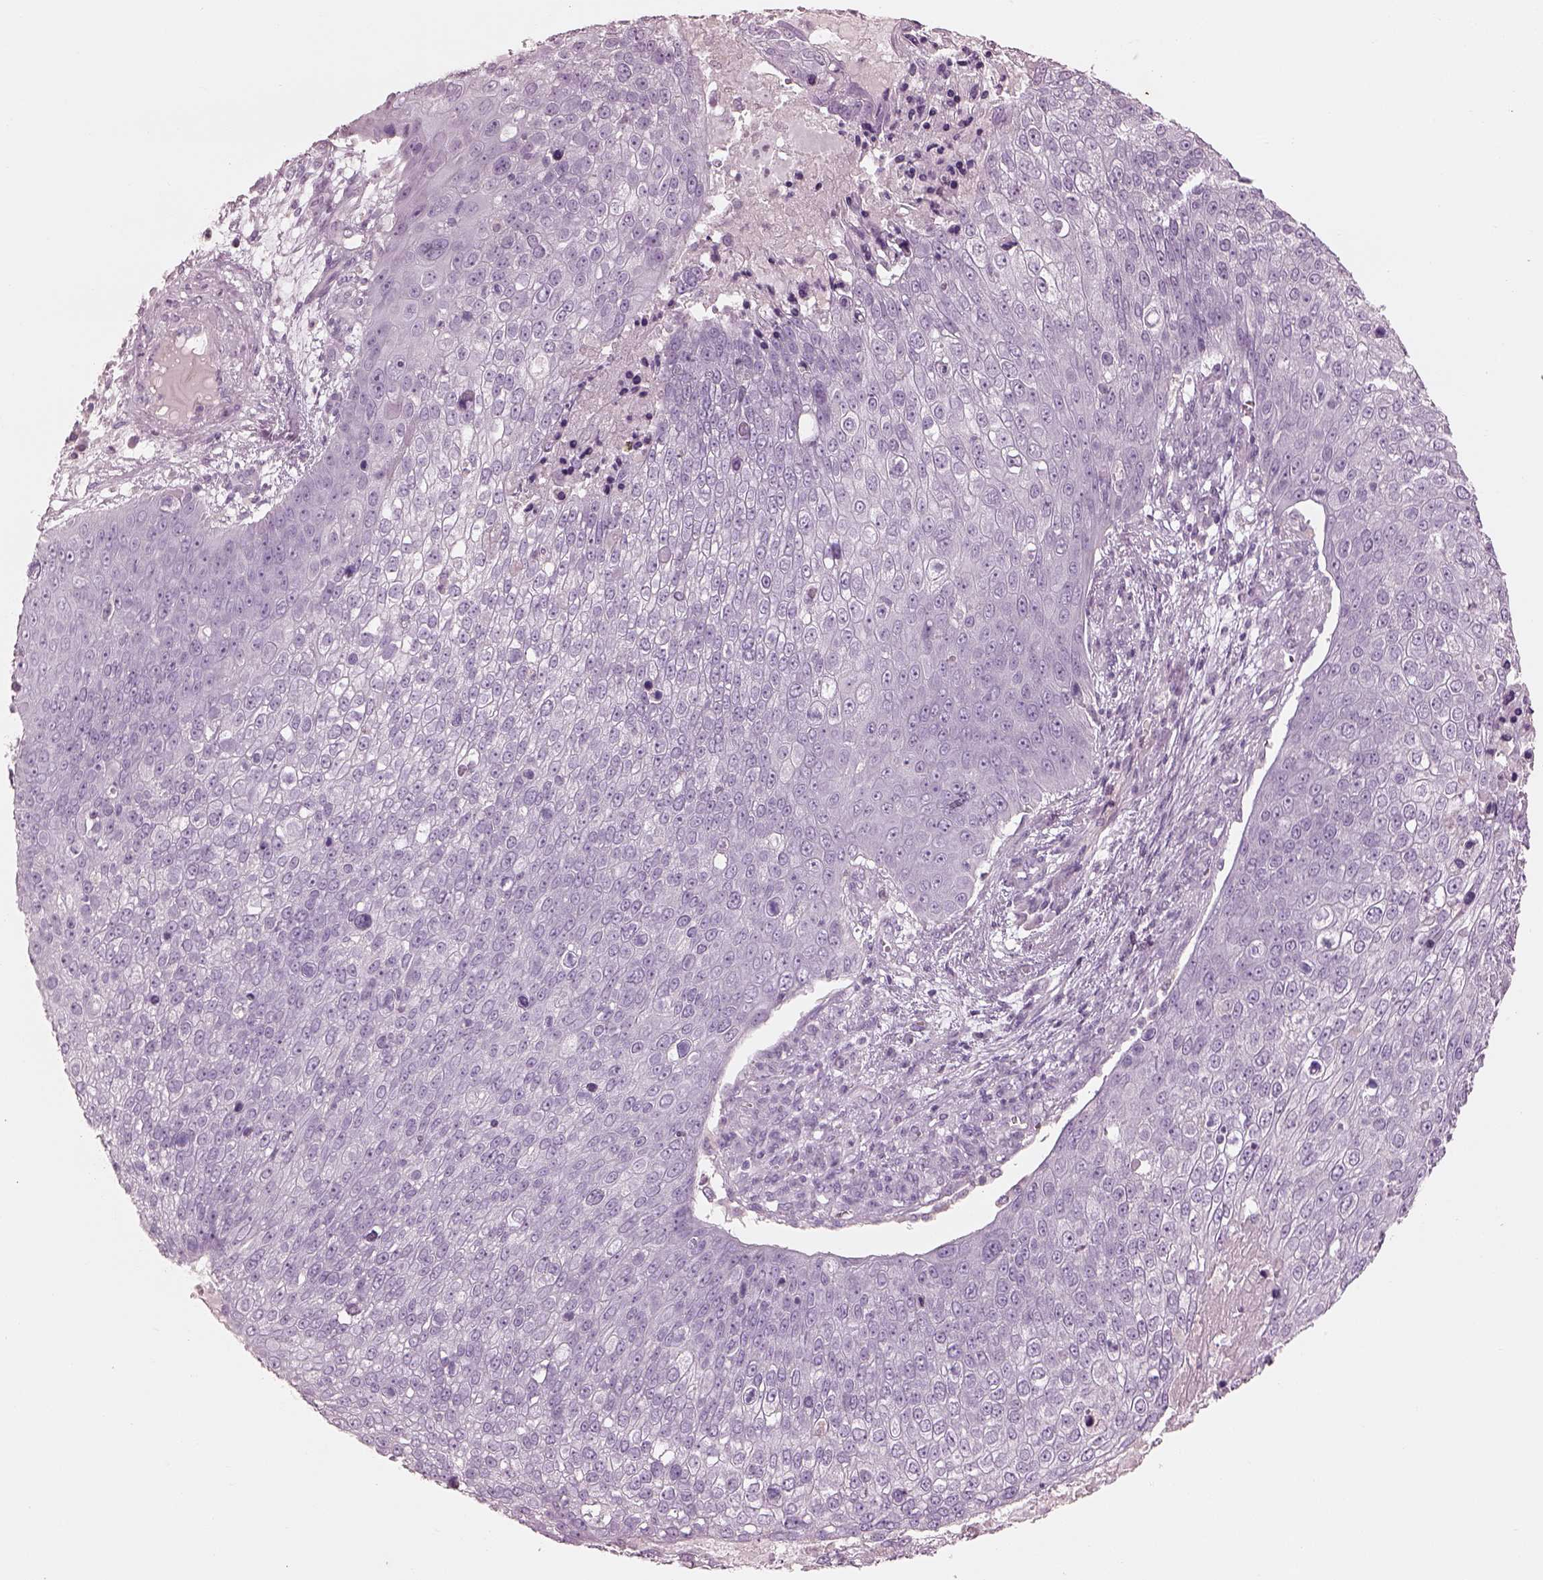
{"staining": {"intensity": "negative", "quantity": "none", "location": "none"}, "tissue": "skin cancer", "cell_type": "Tumor cells", "image_type": "cancer", "snomed": [{"axis": "morphology", "description": "Squamous cell carcinoma, NOS"}, {"axis": "topography", "description": "Skin"}], "caption": "Tumor cells are negative for protein expression in human skin cancer (squamous cell carcinoma).", "gene": "RSPH9", "patient": {"sex": "male", "age": 71}}